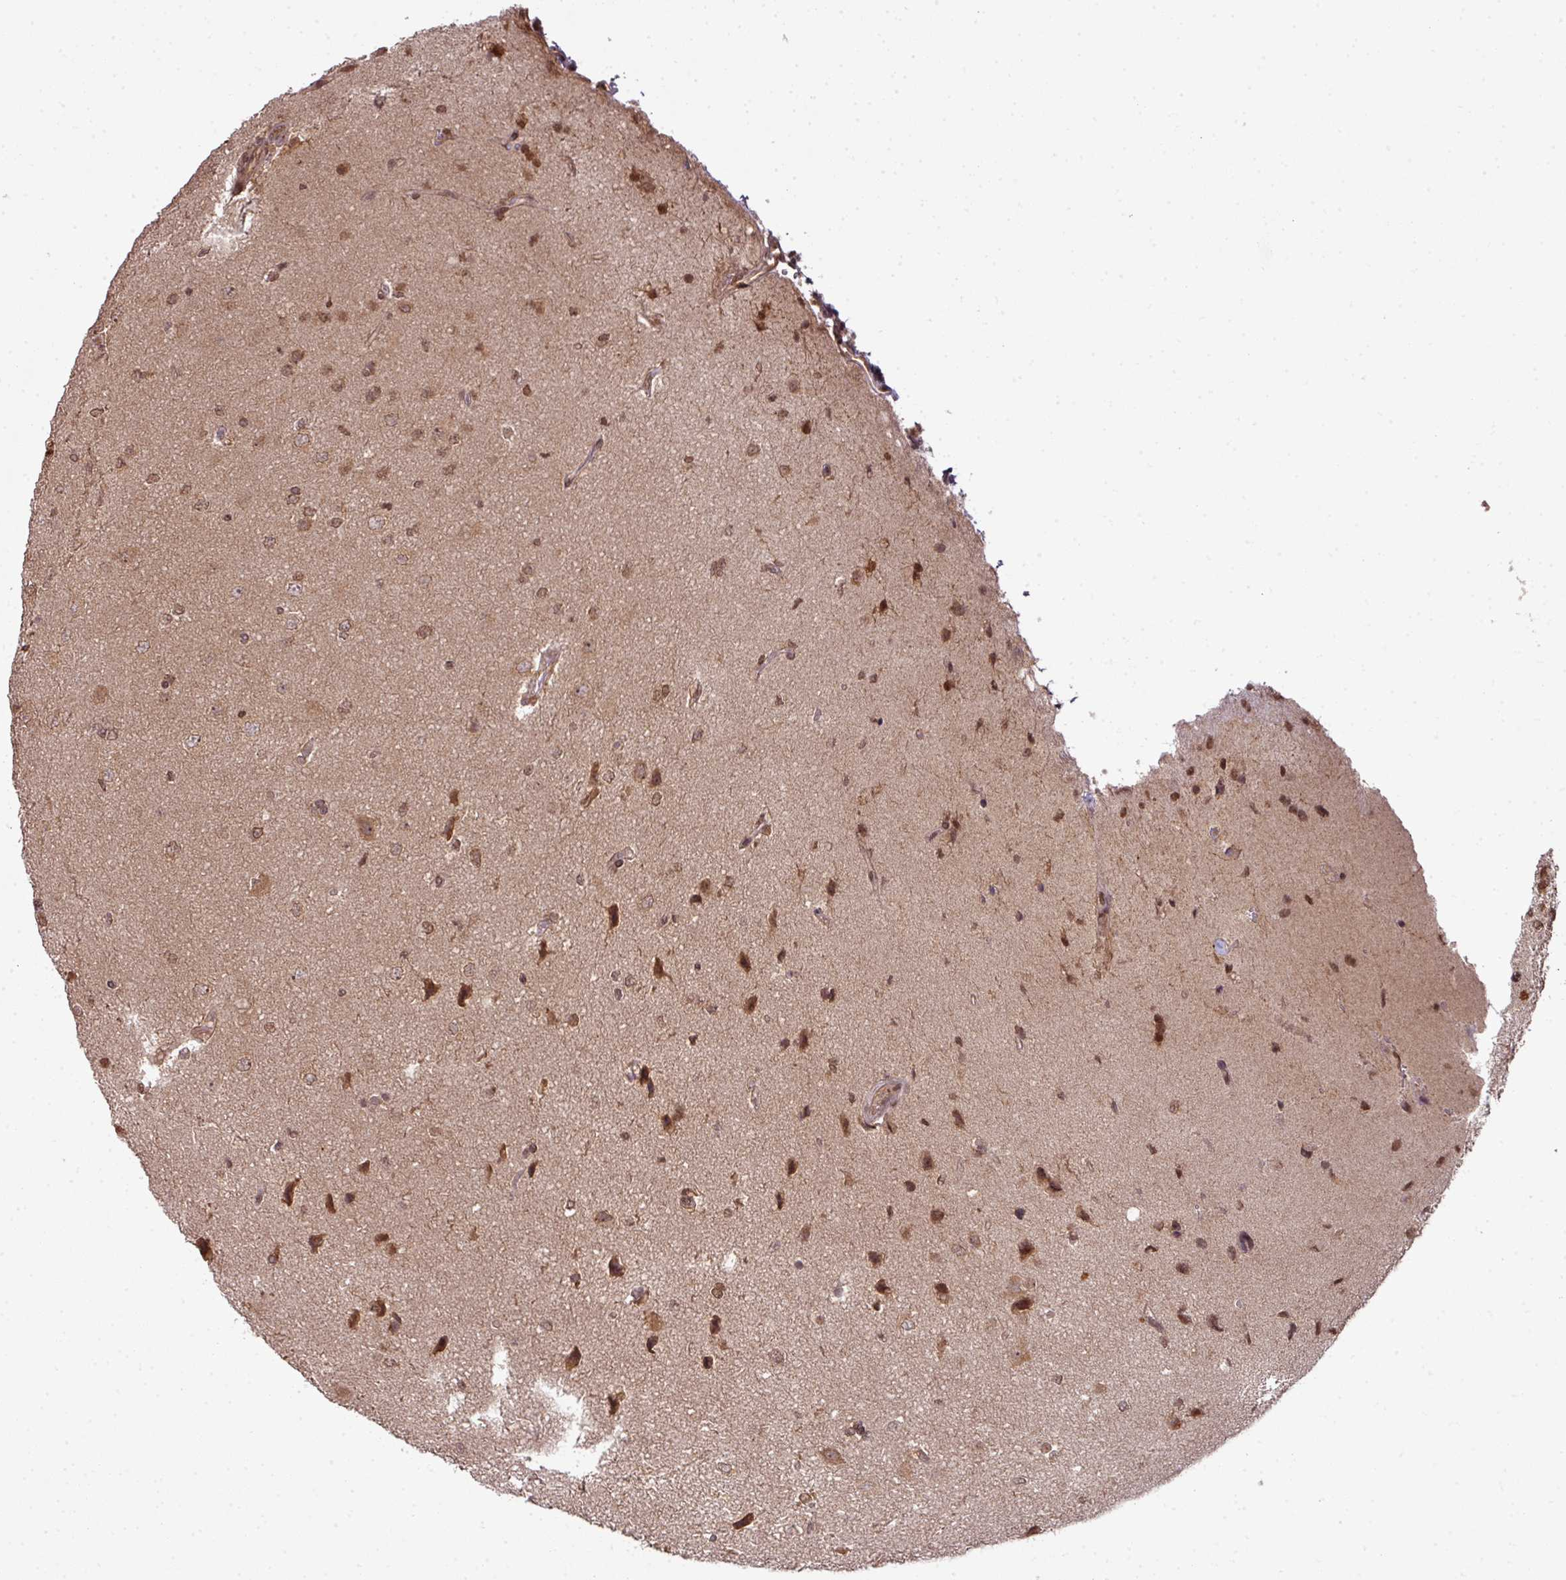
{"staining": {"intensity": "moderate", "quantity": ">75%", "location": "cytoplasmic/membranous,nuclear"}, "tissue": "glioma", "cell_type": "Tumor cells", "image_type": "cancer", "snomed": [{"axis": "morphology", "description": "Glioma, malignant, High grade"}, {"axis": "topography", "description": "Brain"}], "caption": "Human malignant glioma (high-grade) stained with a protein marker displays moderate staining in tumor cells.", "gene": "ANKRD18A", "patient": {"sex": "male", "age": 72}}